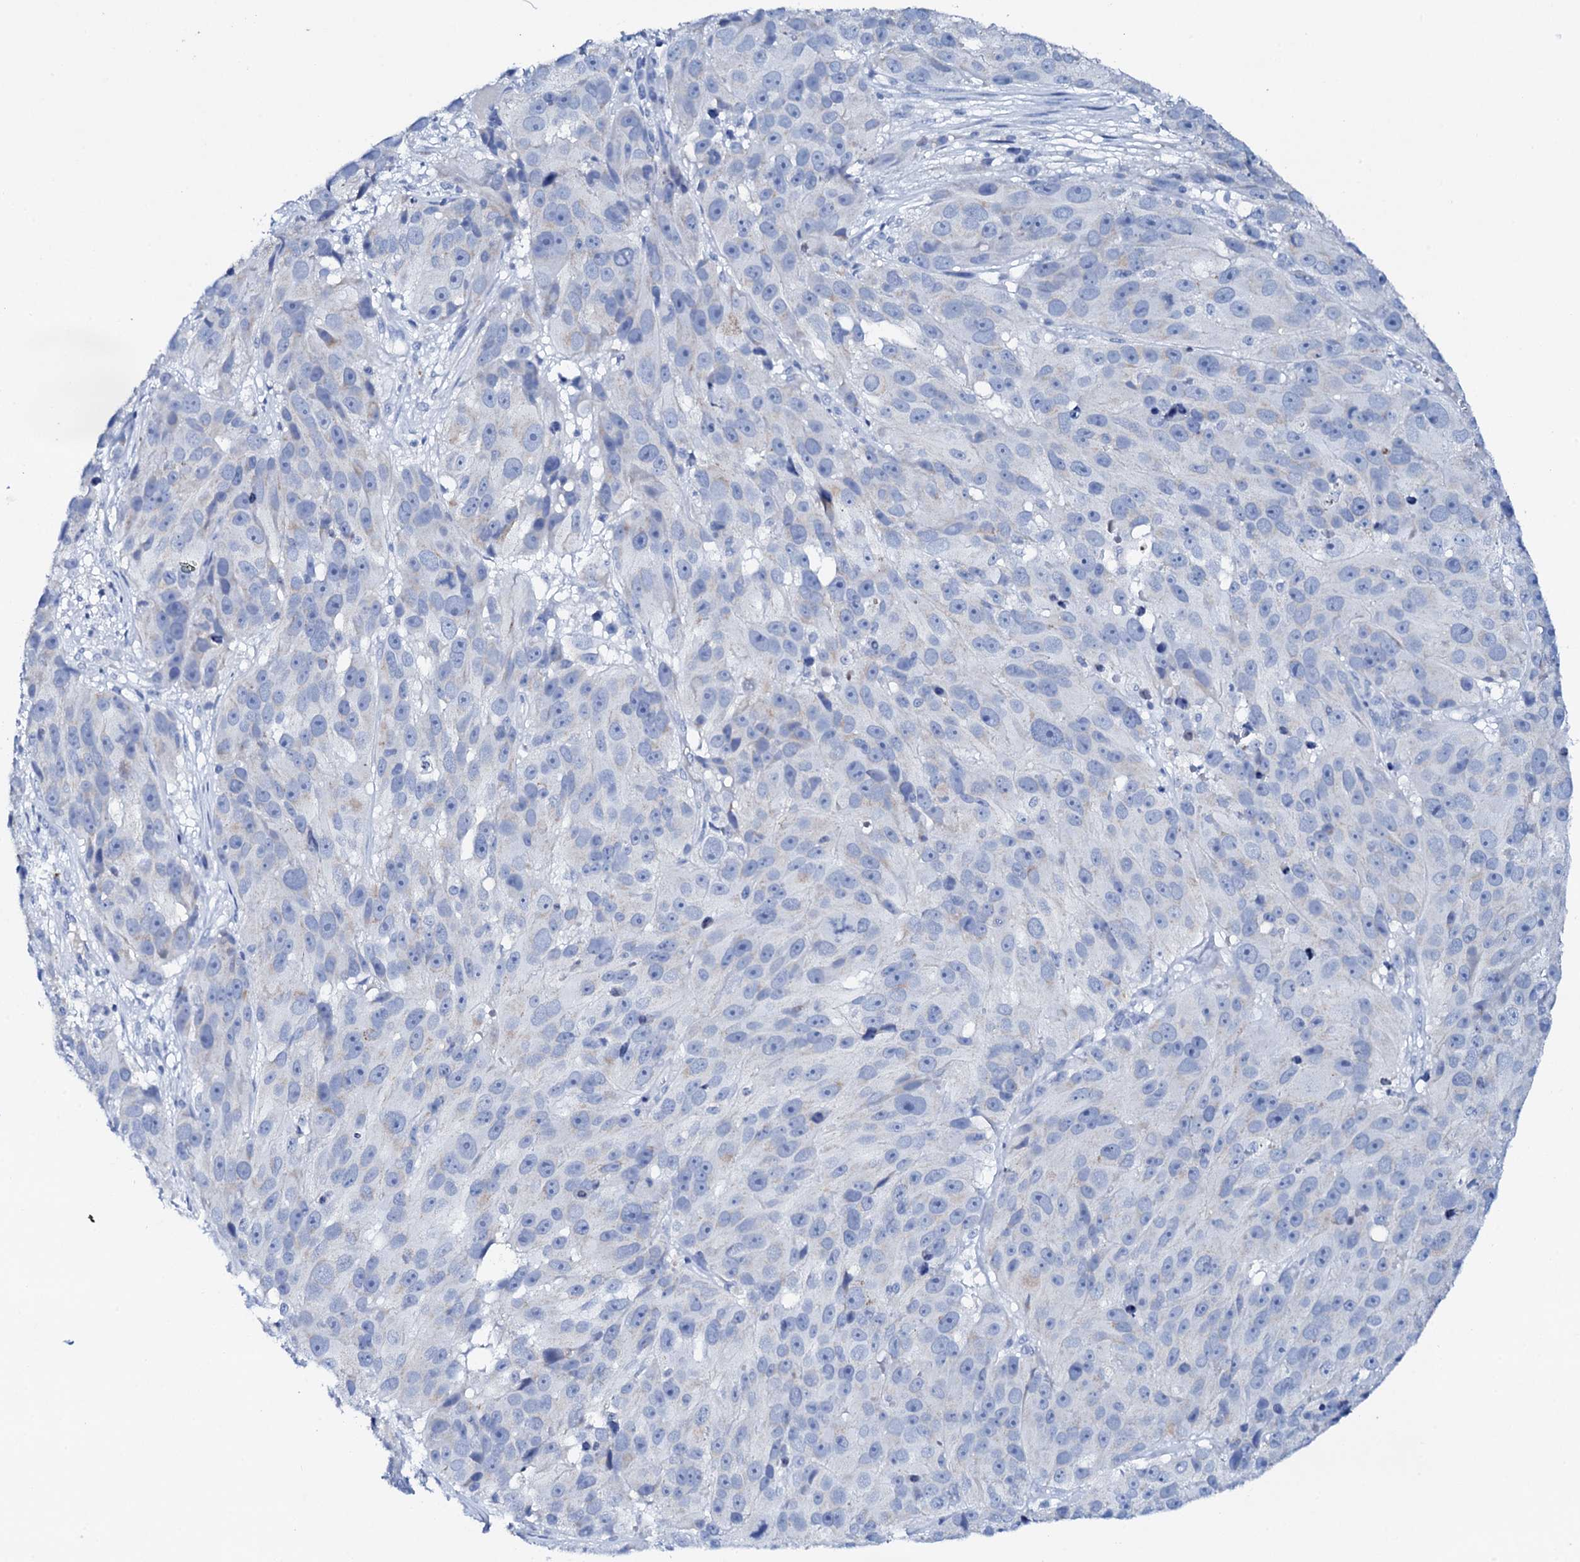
{"staining": {"intensity": "negative", "quantity": "none", "location": "none"}, "tissue": "melanoma", "cell_type": "Tumor cells", "image_type": "cancer", "snomed": [{"axis": "morphology", "description": "Malignant melanoma, NOS"}, {"axis": "topography", "description": "Skin"}], "caption": "Human melanoma stained for a protein using immunohistochemistry (IHC) reveals no expression in tumor cells.", "gene": "FBXL16", "patient": {"sex": "male", "age": 84}}